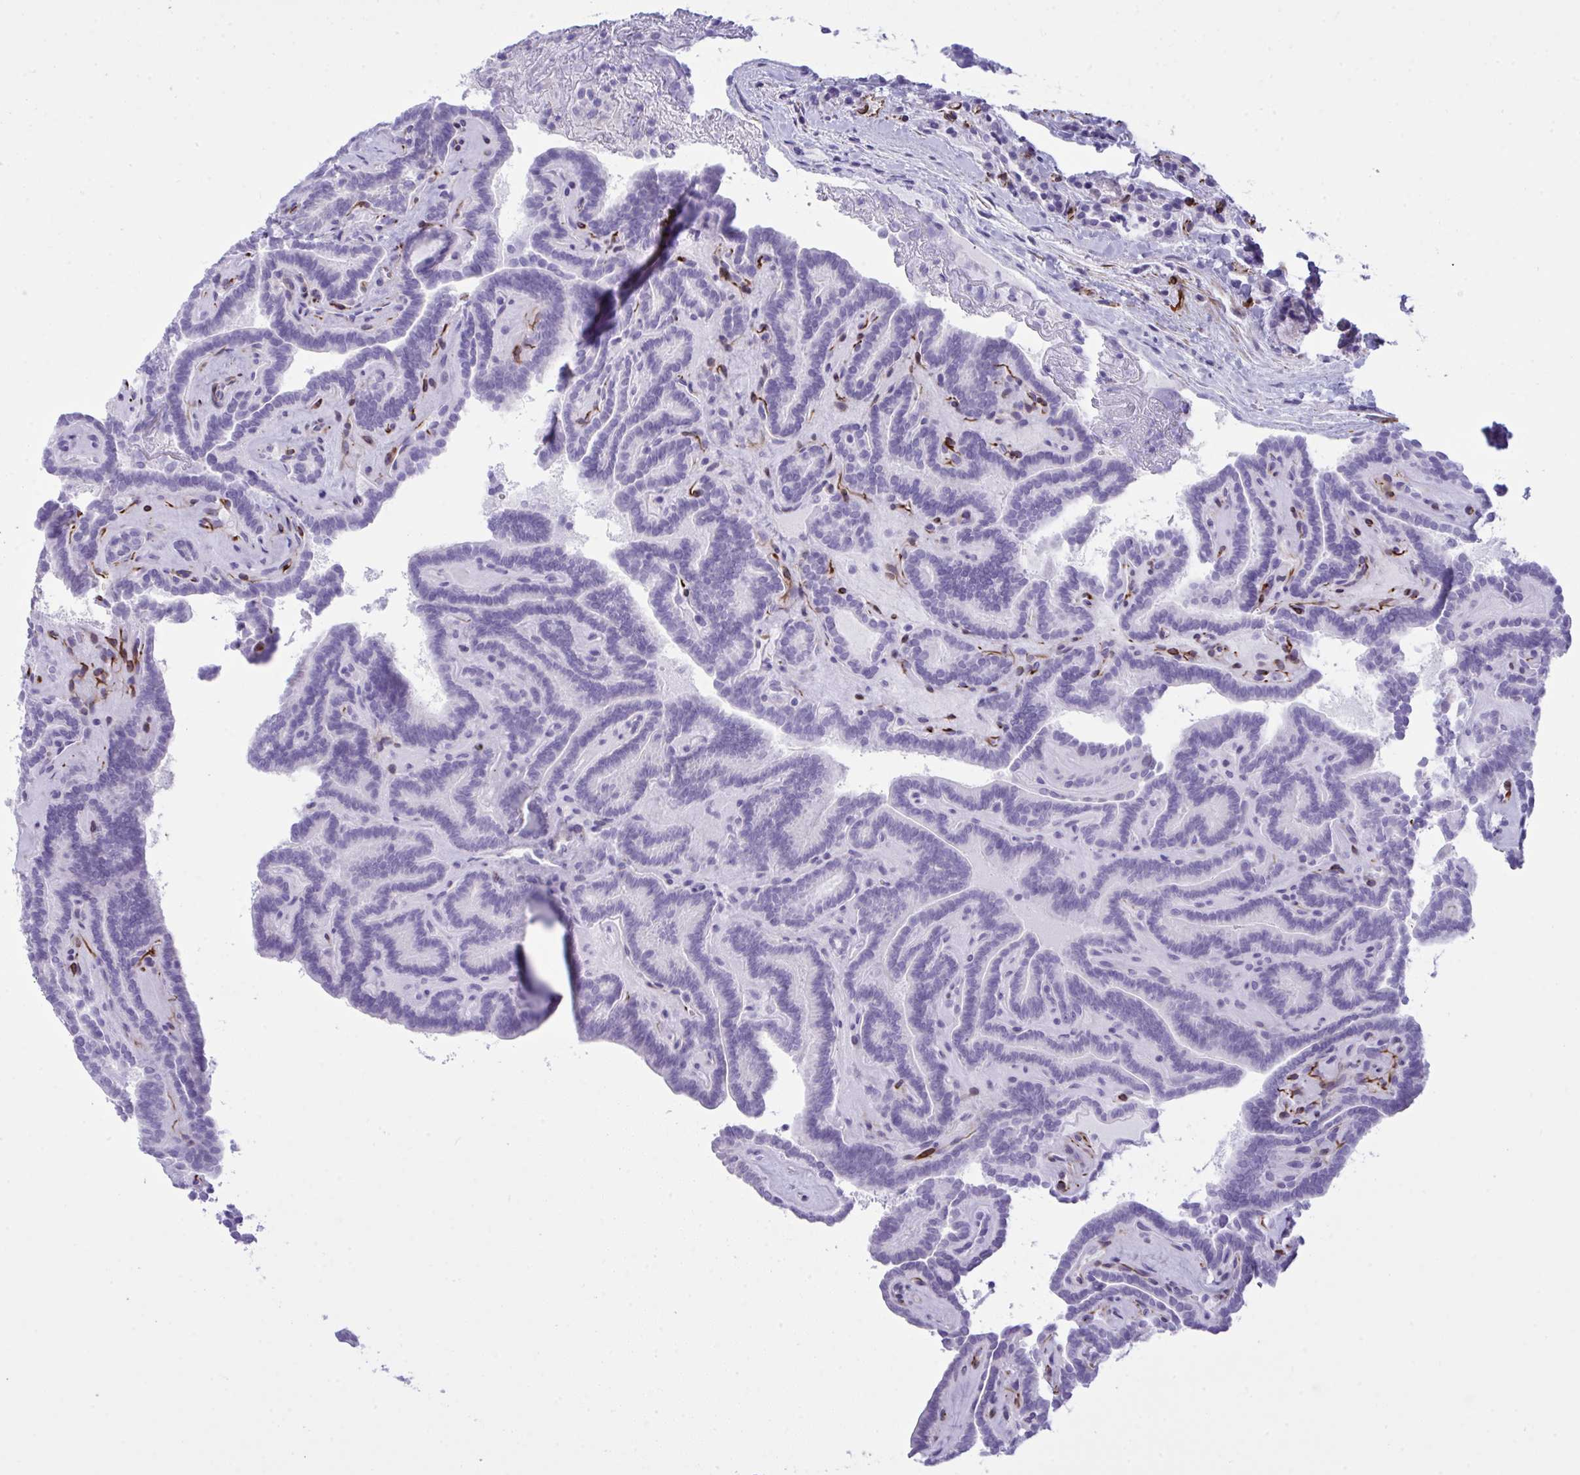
{"staining": {"intensity": "negative", "quantity": "none", "location": "none"}, "tissue": "thyroid cancer", "cell_type": "Tumor cells", "image_type": "cancer", "snomed": [{"axis": "morphology", "description": "Papillary adenocarcinoma, NOS"}, {"axis": "topography", "description": "Thyroid gland"}], "caption": "Tumor cells are negative for protein expression in human papillary adenocarcinoma (thyroid).", "gene": "SLC35B1", "patient": {"sex": "female", "age": 21}}